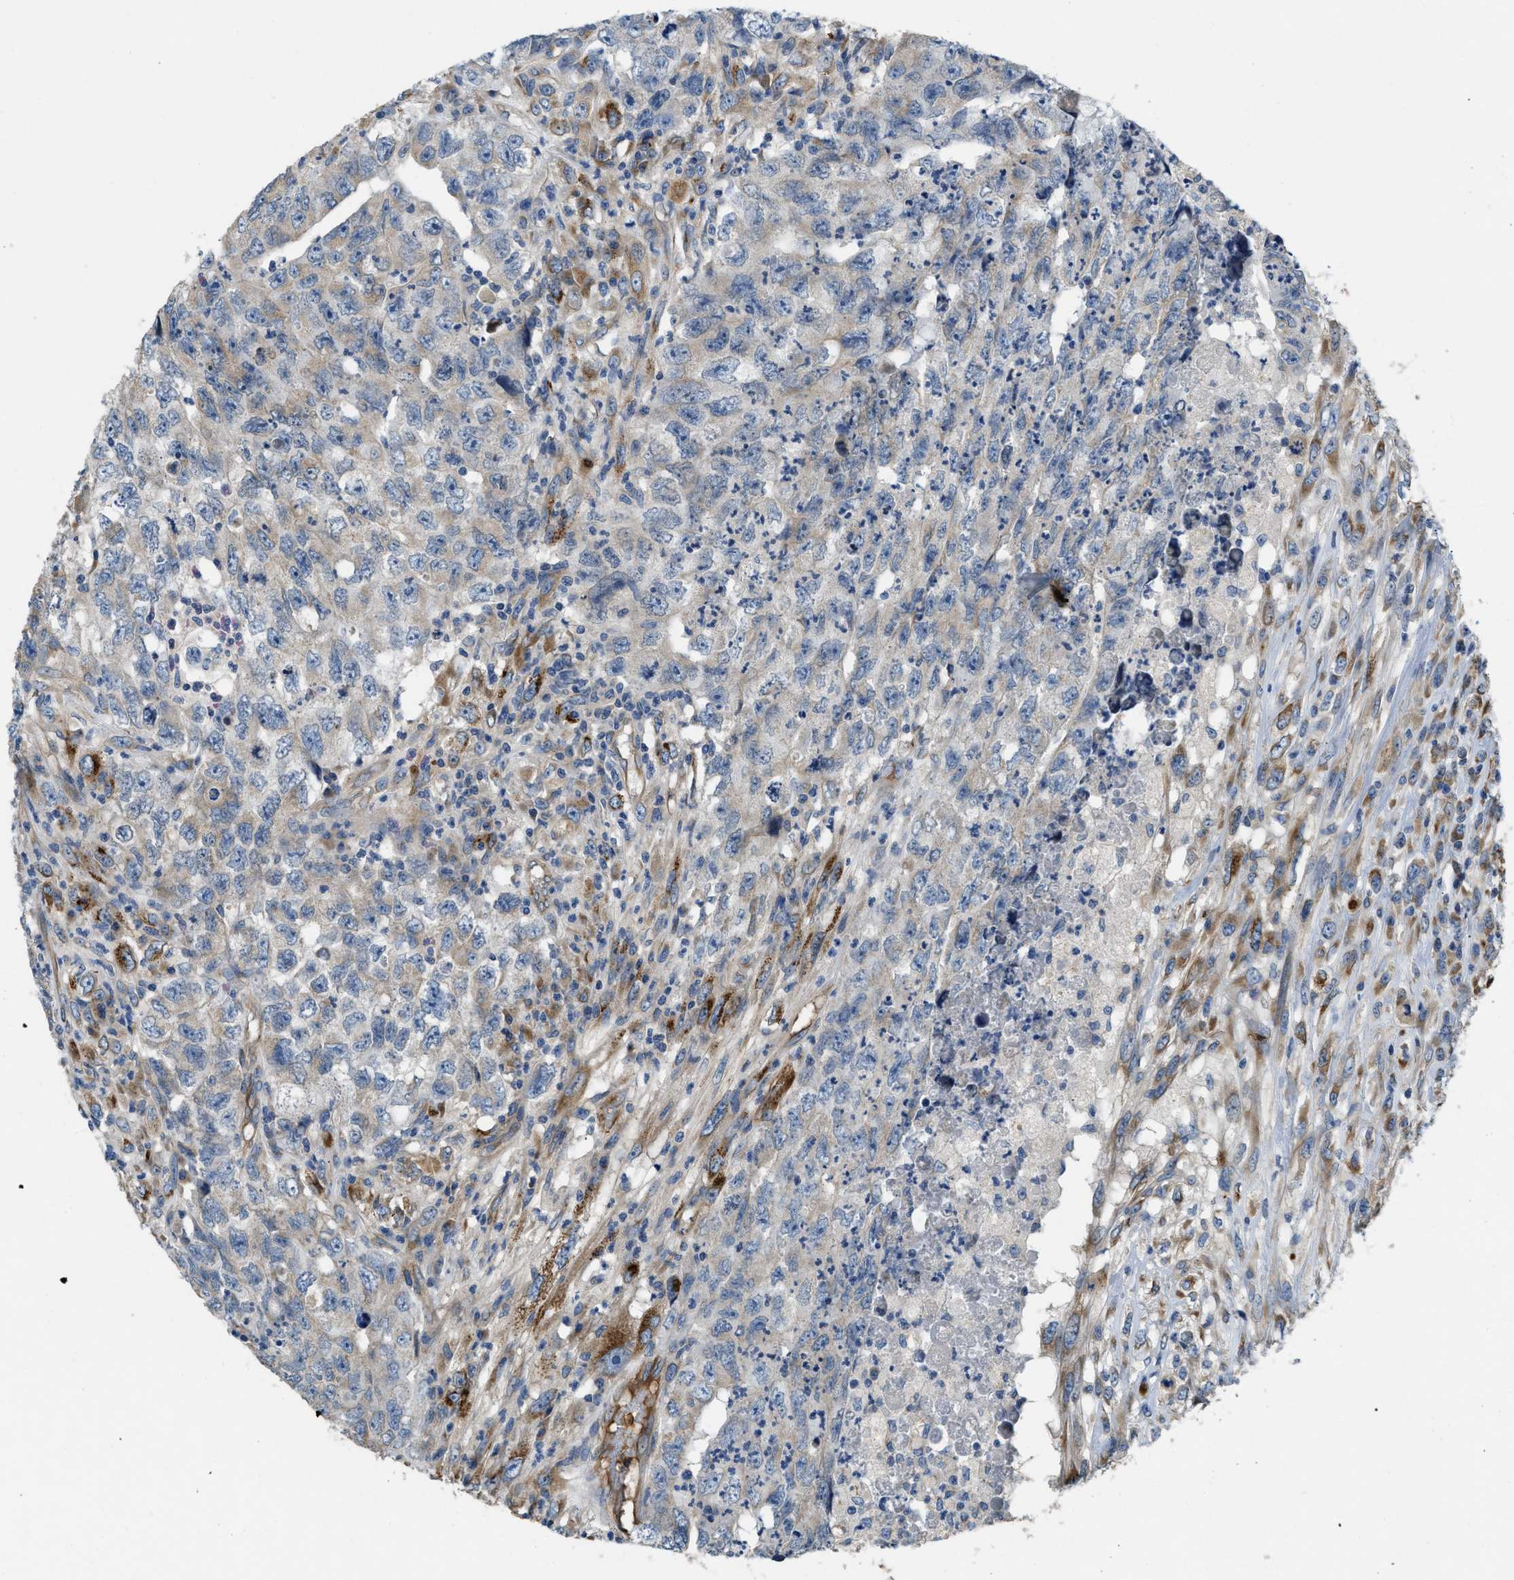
{"staining": {"intensity": "weak", "quantity": "25%-75%", "location": "cytoplasmic/membranous"}, "tissue": "testis cancer", "cell_type": "Tumor cells", "image_type": "cancer", "snomed": [{"axis": "morphology", "description": "Carcinoma, Embryonal, NOS"}, {"axis": "topography", "description": "Testis"}], "caption": "This photomicrograph displays immunohistochemistry staining of human testis cancer, with low weak cytoplasmic/membranous staining in about 25%-75% of tumor cells.", "gene": "GGCX", "patient": {"sex": "male", "age": 32}}